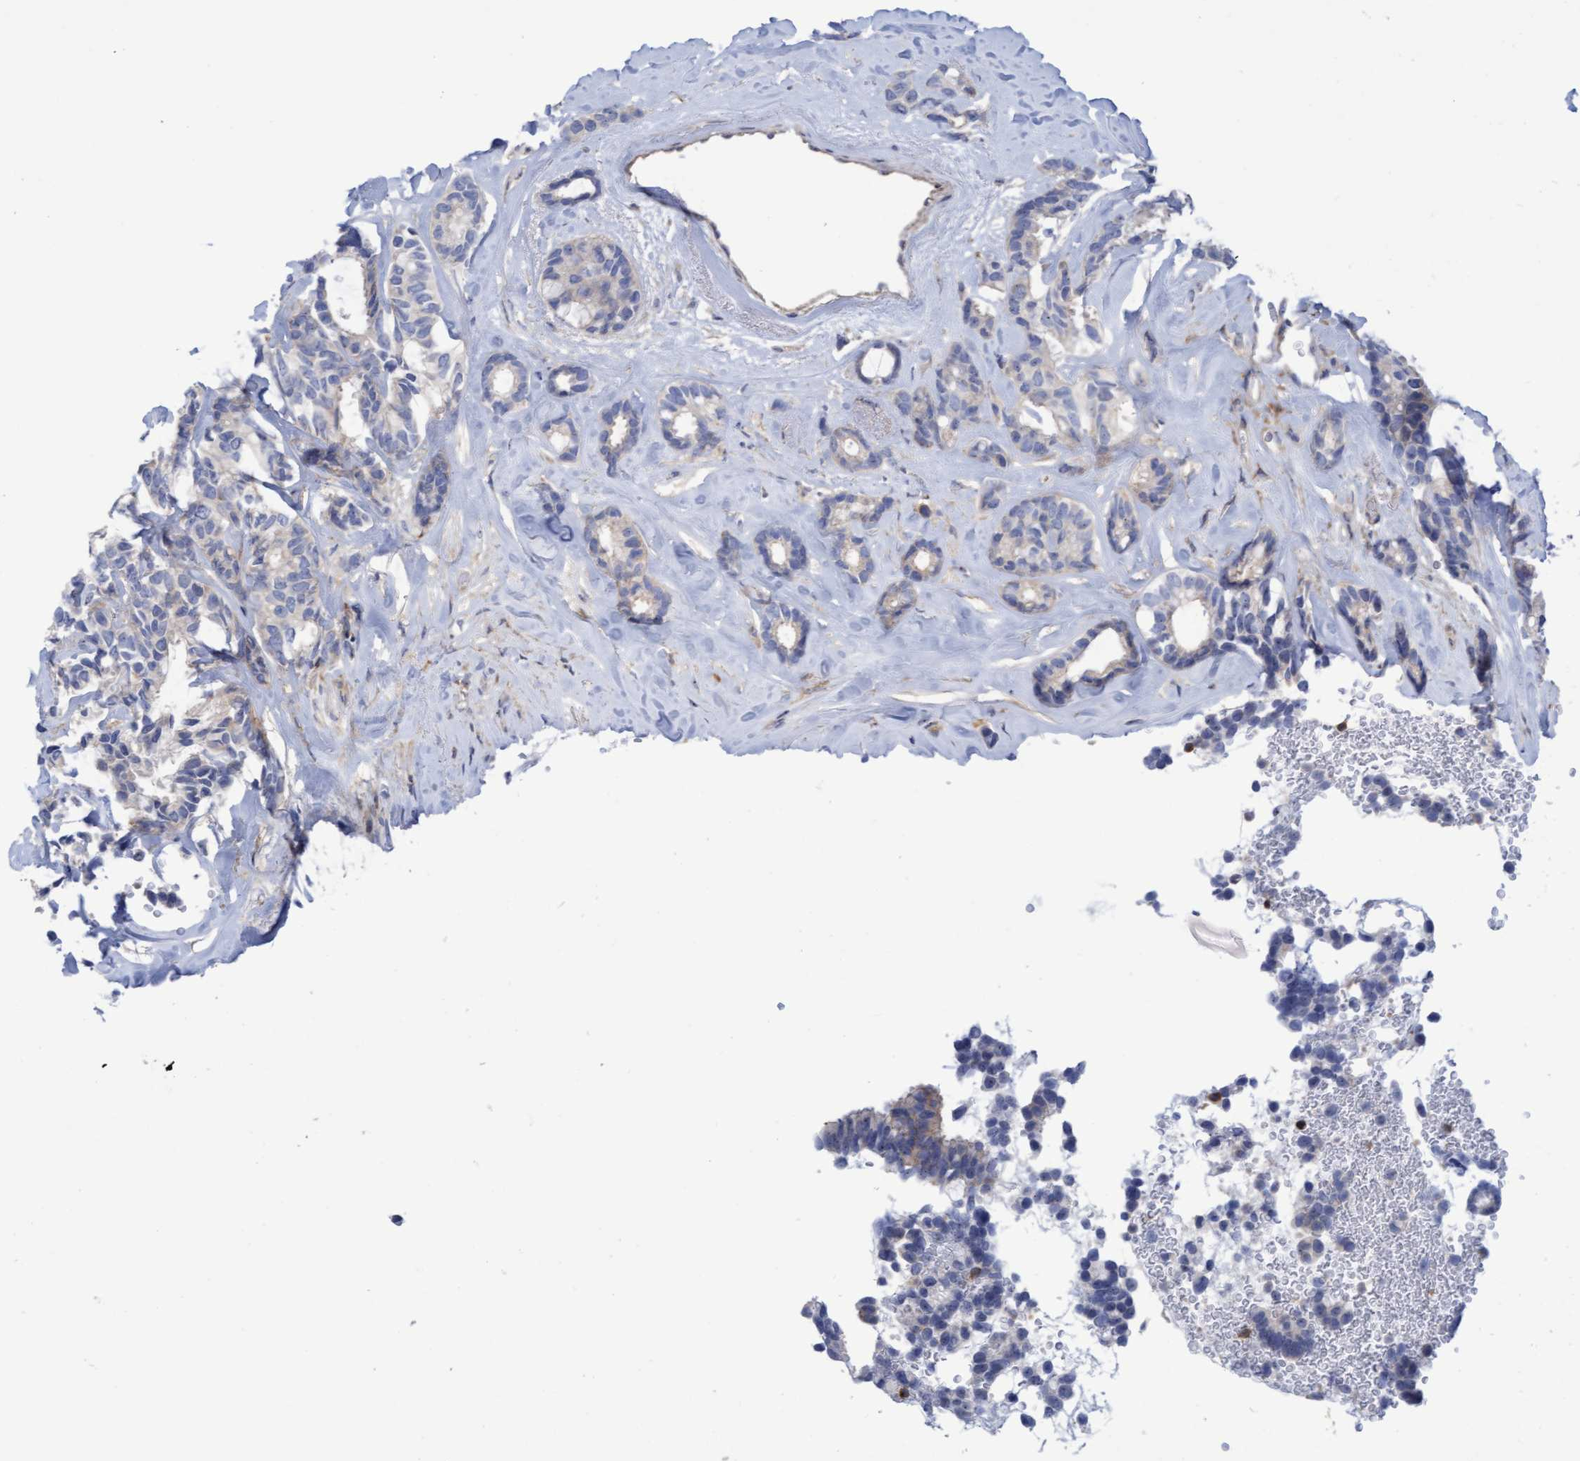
{"staining": {"intensity": "negative", "quantity": "none", "location": "none"}, "tissue": "breast cancer", "cell_type": "Tumor cells", "image_type": "cancer", "snomed": [{"axis": "morphology", "description": "Duct carcinoma"}, {"axis": "topography", "description": "Breast"}], "caption": "A high-resolution micrograph shows IHC staining of breast invasive ductal carcinoma, which demonstrates no significant positivity in tumor cells.", "gene": "FNBP1", "patient": {"sex": "female", "age": 87}}